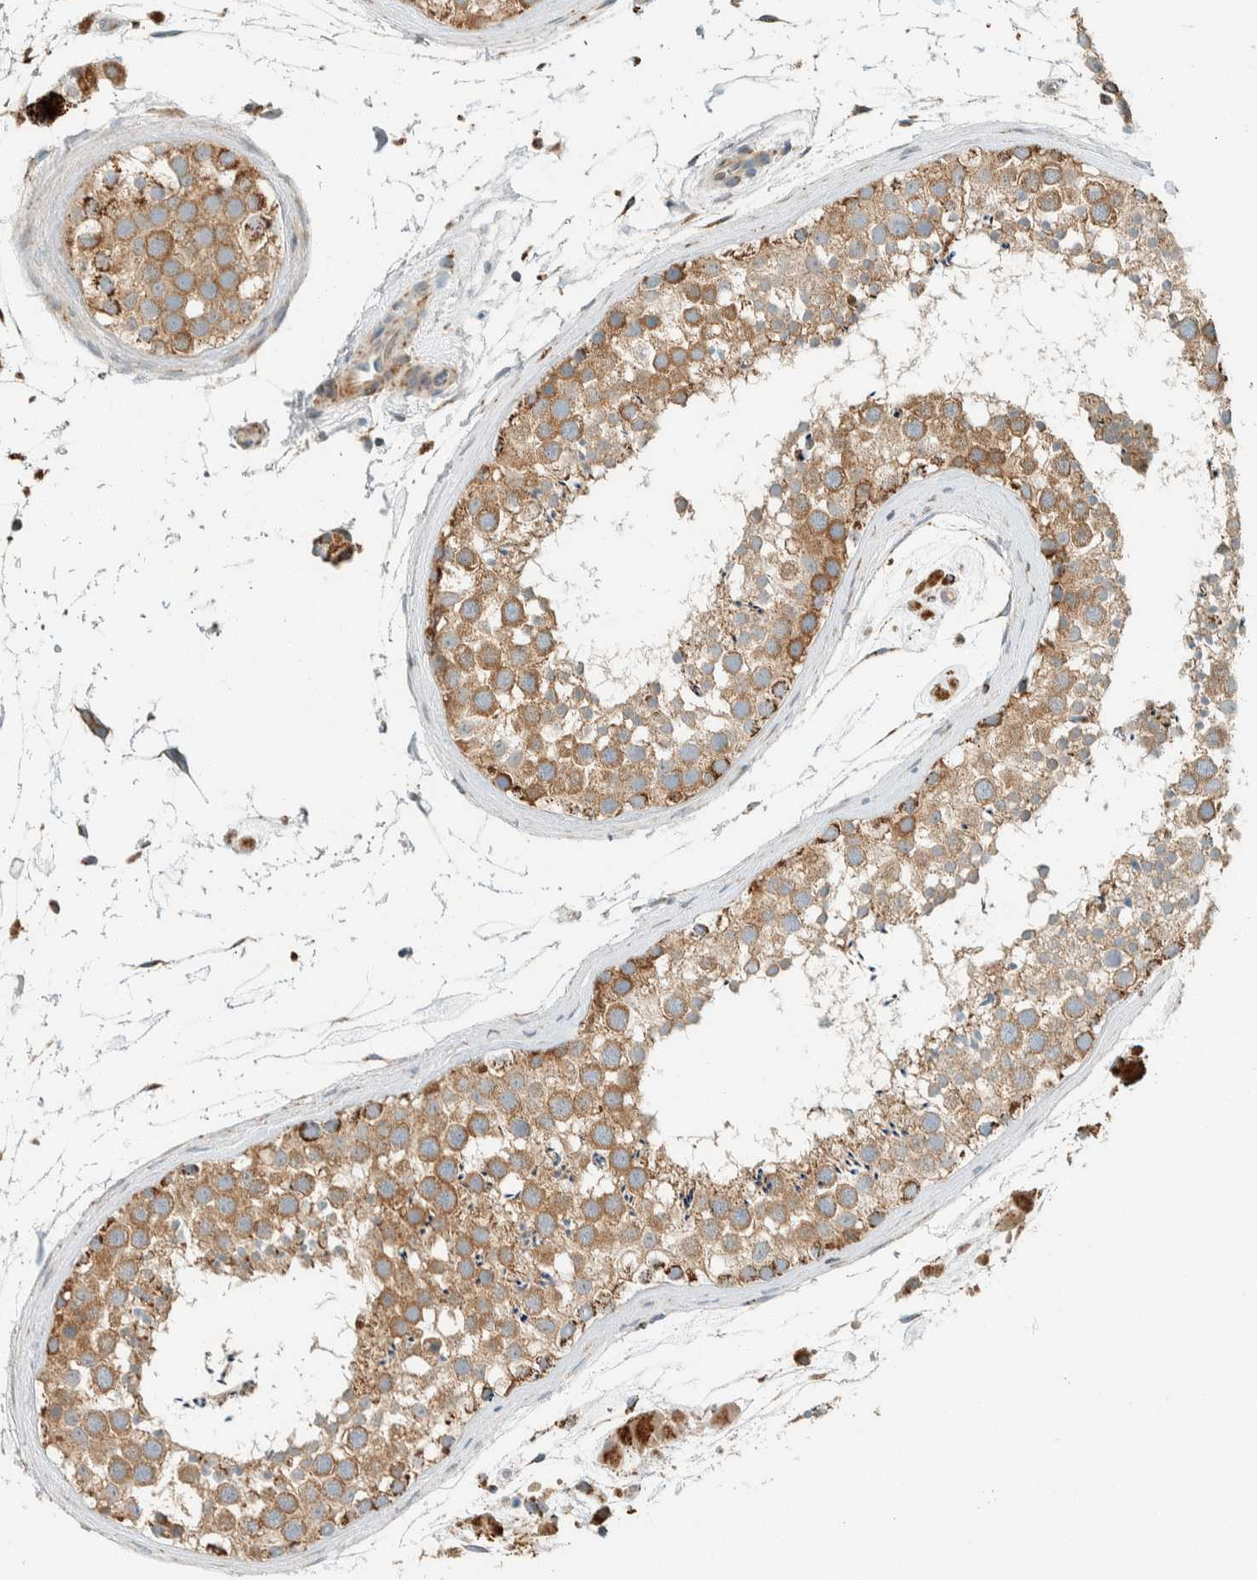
{"staining": {"intensity": "moderate", "quantity": ">75%", "location": "cytoplasmic/membranous"}, "tissue": "testis", "cell_type": "Cells in seminiferous ducts", "image_type": "normal", "snomed": [{"axis": "morphology", "description": "Normal tissue, NOS"}, {"axis": "topography", "description": "Testis"}], "caption": "About >75% of cells in seminiferous ducts in normal testis display moderate cytoplasmic/membranous protein staining as visualized by brown immunohistochemical staining.", "gene": "SPAG5", "patient": {"sex": "male", "age": 46}}